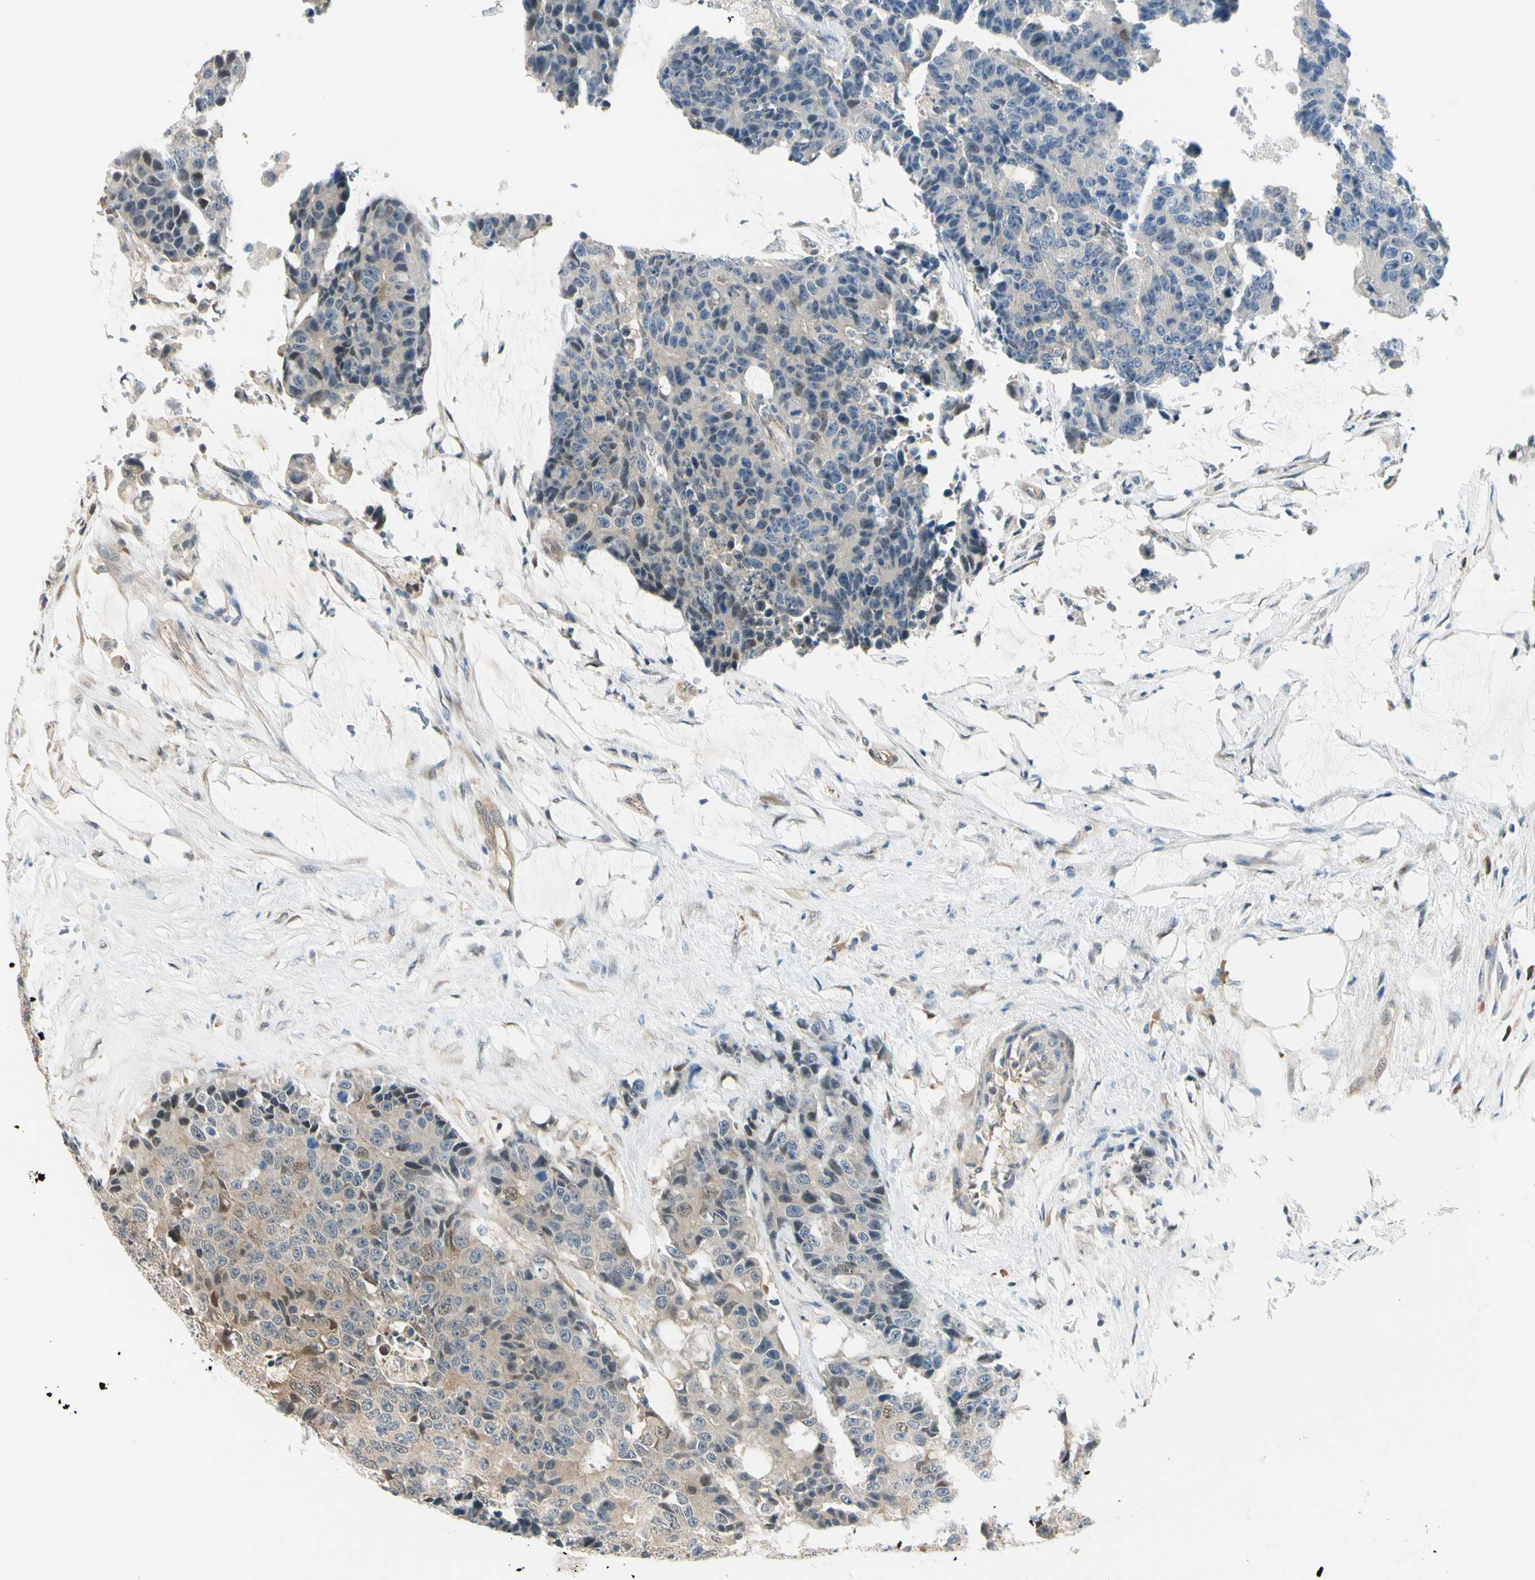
{"staining": {"intensity": "weak", "quantity": "<25%", "location": "cytoplasmic/membranous,nuclear"}, "tissue": "colorectal cancer", "cell_type": "Tumor cells", "image_type": "cancer", "snomed": [{"axis": "morphology", "description": "Adenocarcinoma, NOS"}, {"axis": "topography", "description": "Colon"}], "caption": "Immunohistochemical staining of human adenocarcinoma (colorectal) exhibits no significant expression in tumor cells. (DAB IHC, high magnification).", "gene": "RASGRF1", "patient": {"sex": "female", "age": 86}}